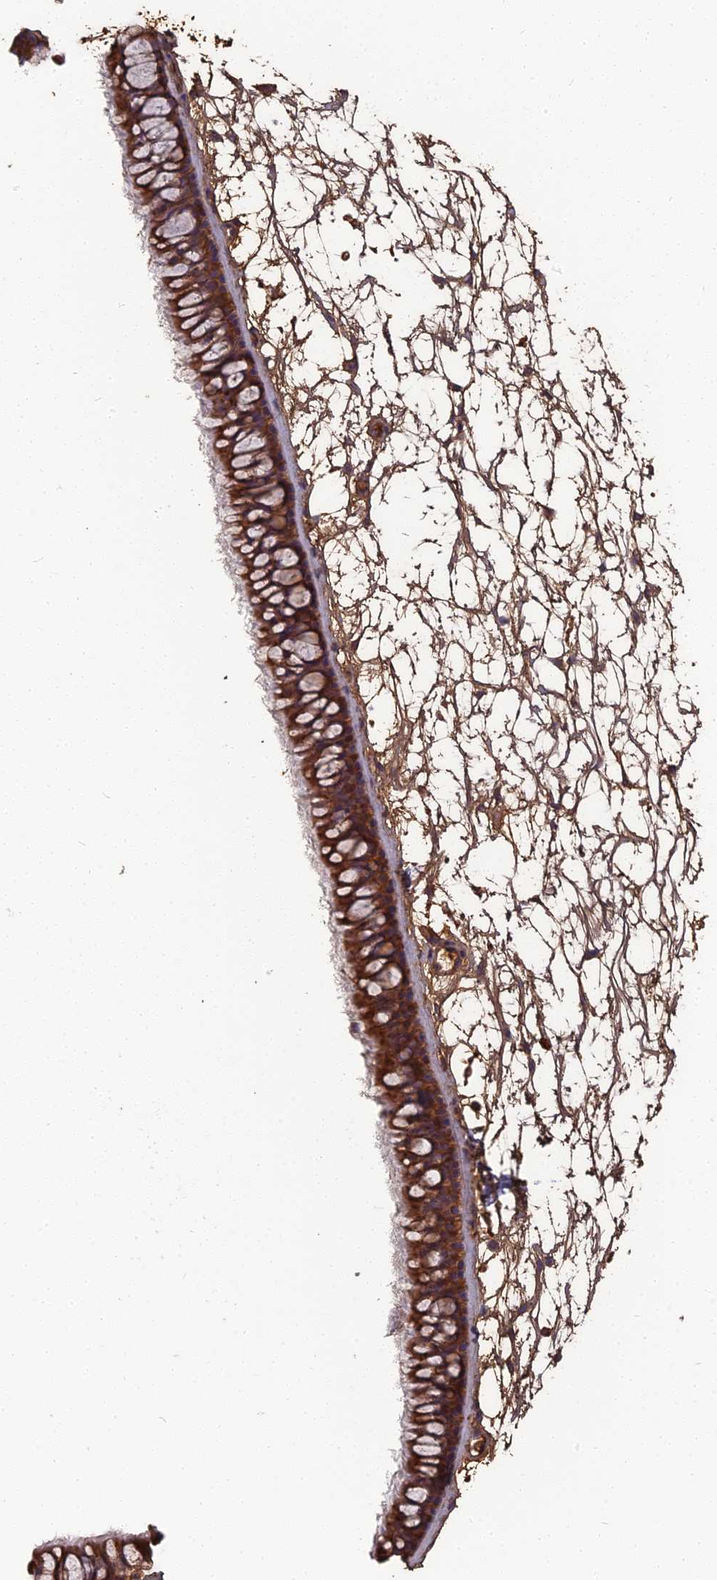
{"staining": {"intensity": "strong", "quantity": ">75%", "location": "cytoplasmic/membranous"}, "tissue": "nasopharynx", "cell_type": "Respiratory epithelial cells", "image_type": "normal", "snomed": [{"axis": "morphology", "description": "Normal tissue, NOS"}, {"axis": "topography", "description": "Nasopharynx"}], "caption": "Nasopharynx stained with immunohistochemistry reveals strong cytoplasmic/membranous positivity in about >75% of respiratory epithelial cells. The protein of interest is stained brown, and the nuclei are stained in blue (DAB IHC with brightfield microscopy, high magnification).", "gene": "ERMAP", "patient": {"sex": "male", "age": 64}}